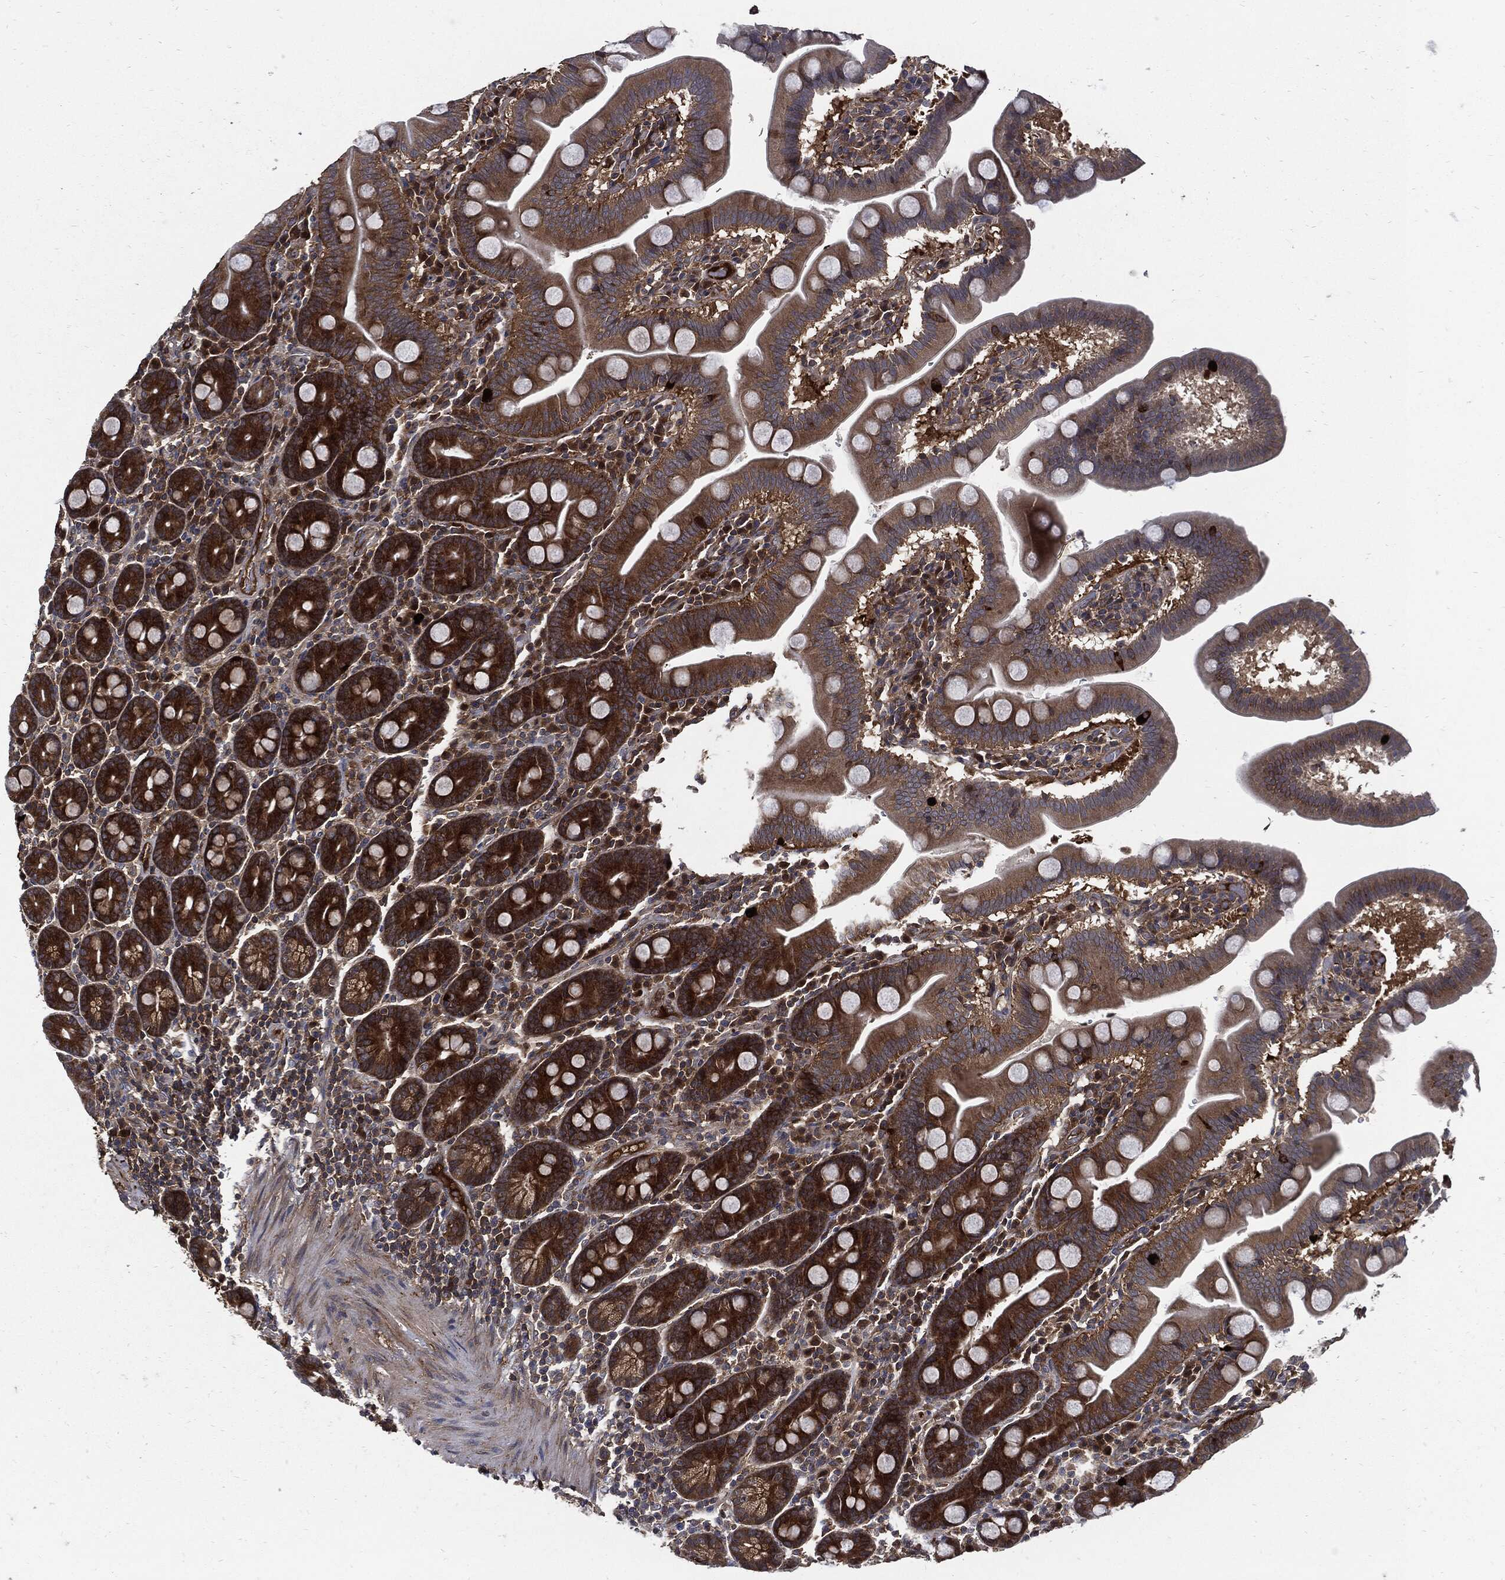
{"staining": {"intensity": "strong", "quantity": "25%-75%", "location": "cytoplasmic/membranous"}, "tissue": "duodenum", "cell_type": "Glandular cells", "image_type": "normal", "snomed": [{"axis": "morphology", "description": "Normal tissue, NOS"}, {"axis": "topography", "description": "Duodenum"}], "caption": "About 25%-75% of glandular cells in unremarkable human duodenum display strong cytoplasmic/membranous protein staining as visualized by brown immunohistochemical staining.", "gene": "CLU", "patient": {"sex": "male", "age": 59}}